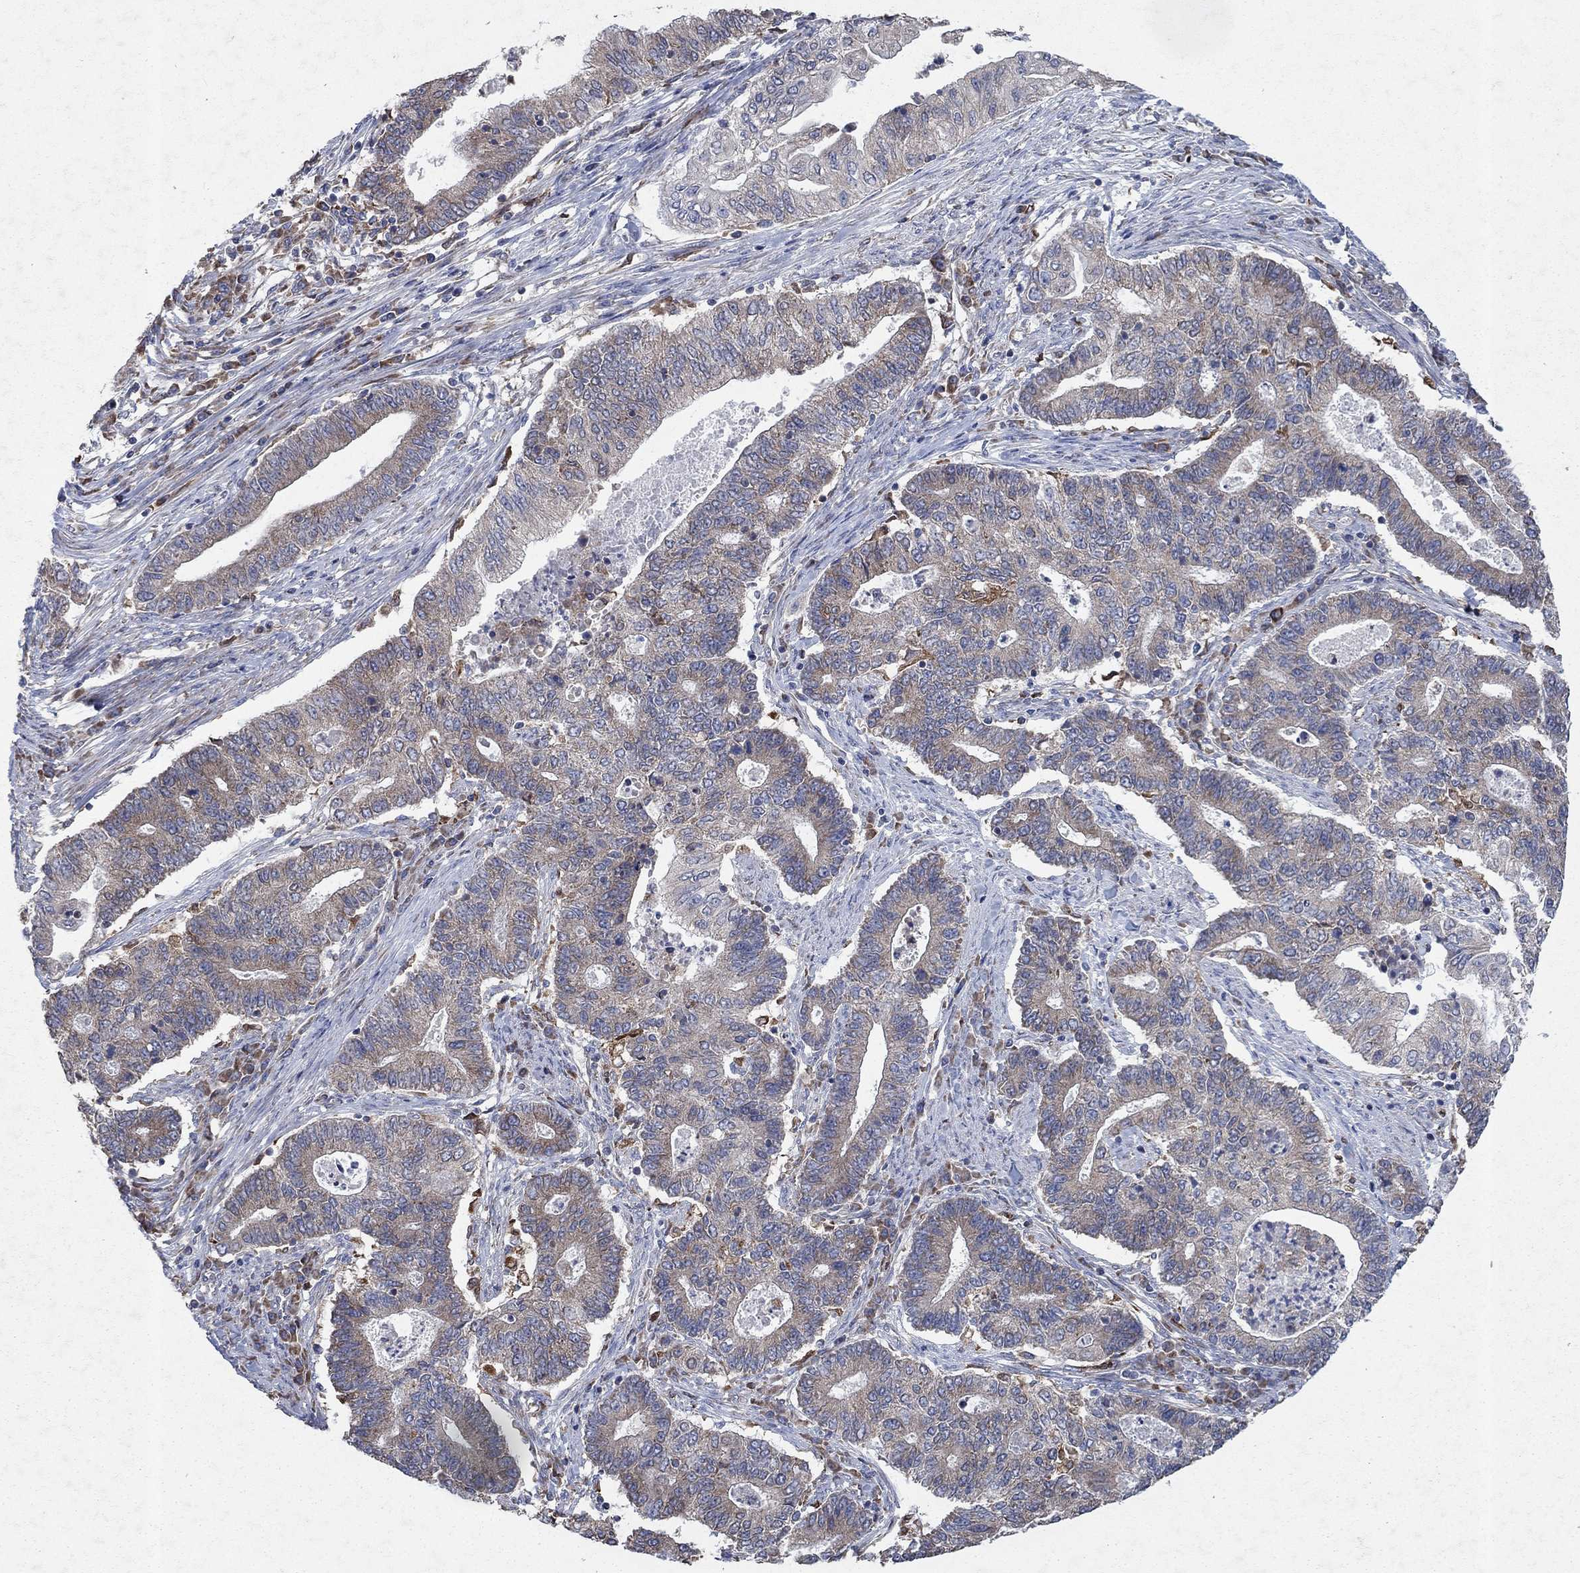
{"staining": {"intensity": "weak", "quantity": ">75%", "location": "cytoplasmic/membranous"}, "tissue": "endometrial cancer", "cell_type": "Tumor cells", "image_type": "cancer", "snomed": [{"axis": "morphology", "description": "Adenocarcinoma, NOS"}, {"axis": "topography", "description": "Uterus"}, {"axis": "topography", "description": "Endometrium"}], "caption": "A high-resolution image shows IHC staining of adenocarcinoma (endometrial), which demonstrates weak cytoplasmic/membranous staining in approximately >75% of tumor cells.", "gene": "NCEH1", "patient": {"sex": "female", "age": 54}}